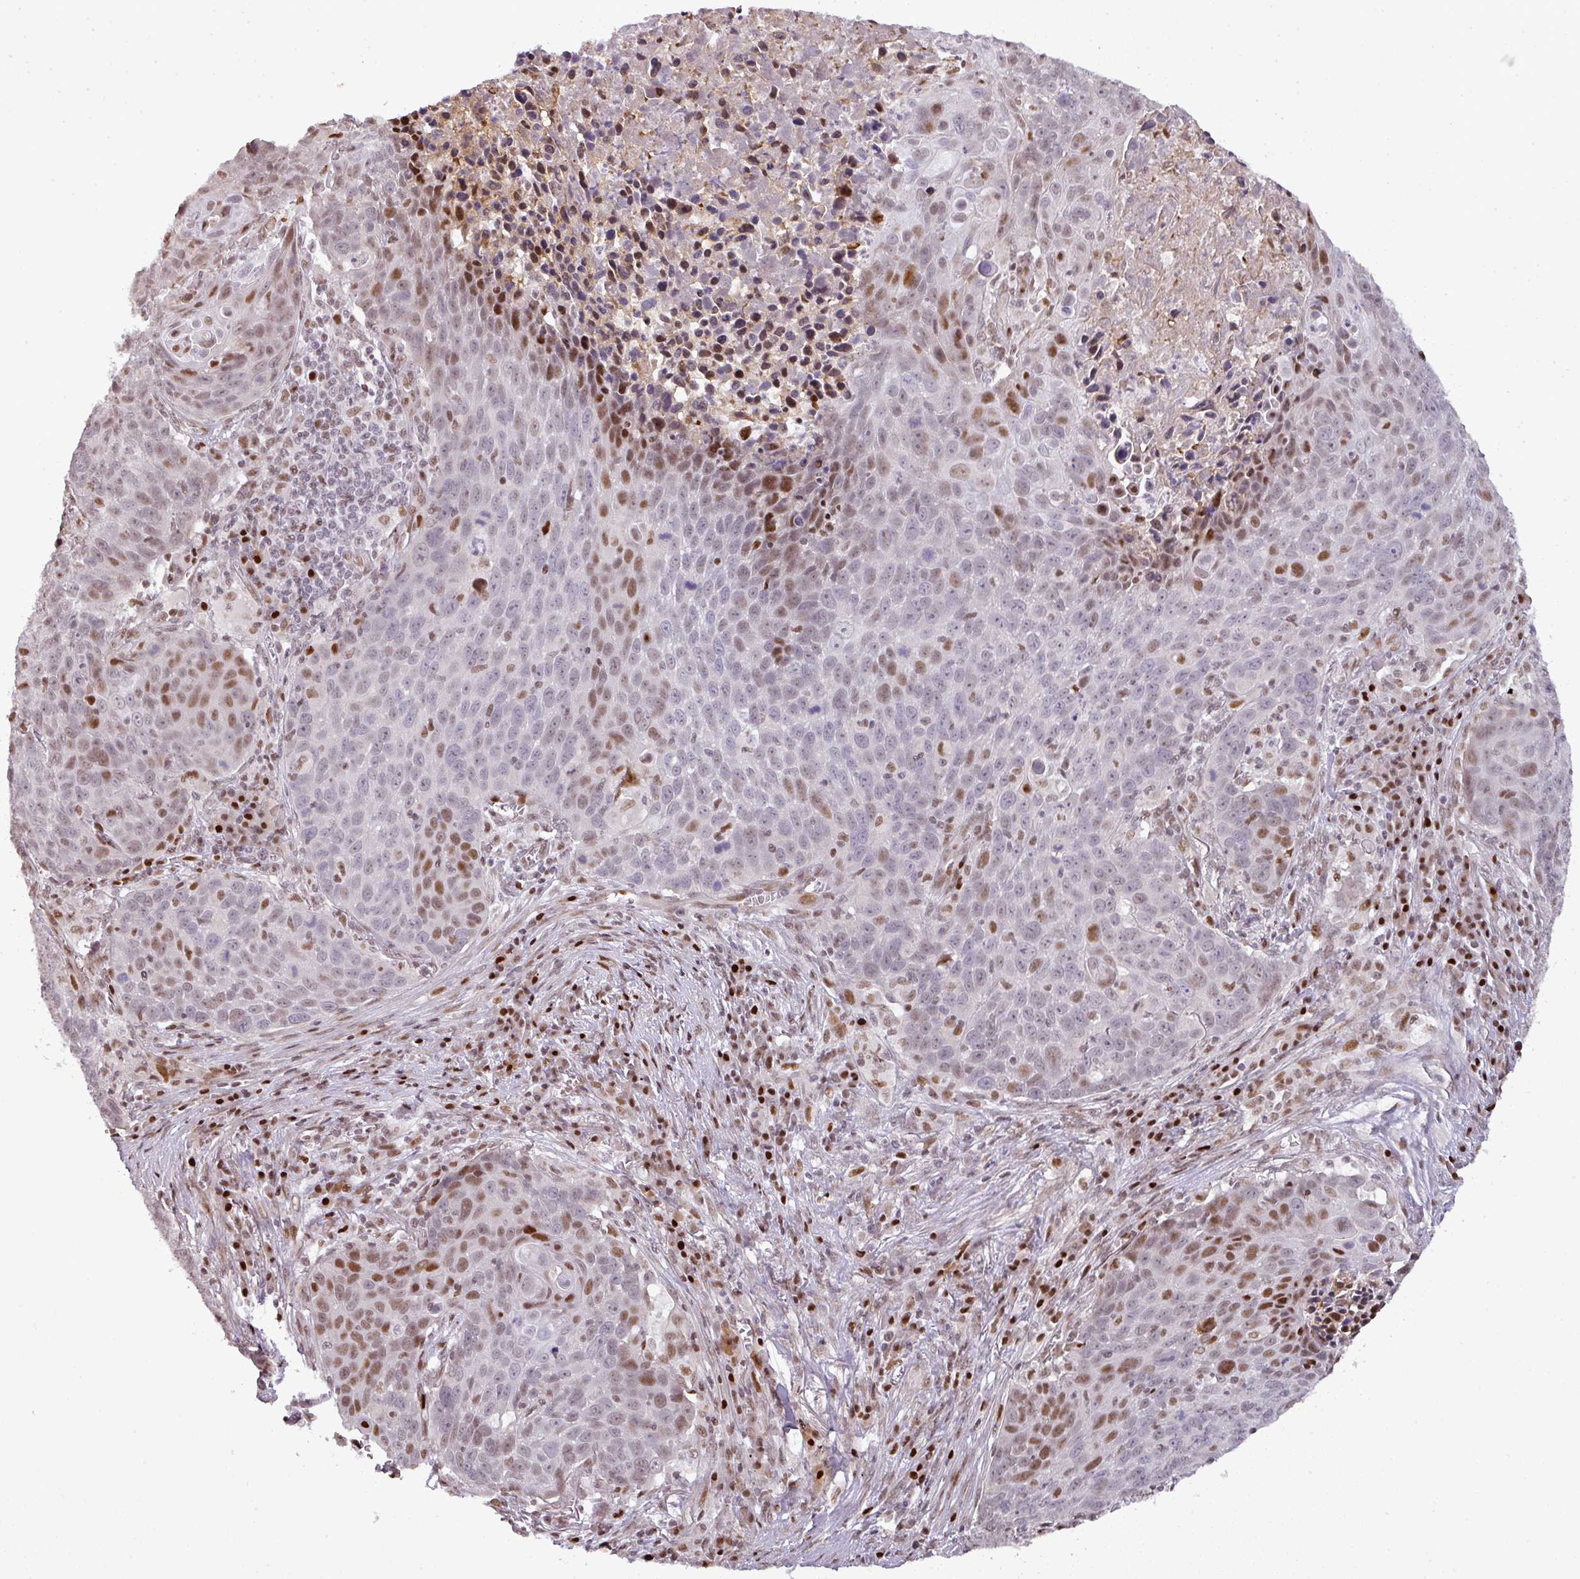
{"staining": {"intensity": "moderate", "quantity": "25%-75%", "location": "nuclear"}, "tissue": "lung cancer", "cell_type": "Tumor cells", "image_type": "cancer", "snomed": [{"axis": "morphology", "description": "Squamous cell carcinoma, NOS"}, {"axis": "topography", "description": "Lung"}], "caption": "Human squamous cell carcinoma (lung) stained with a protein marker demonstrates moderate staining in tumor cells.", "gene": "MYSM1", "patient": {"sex": "male", "age": 78}}